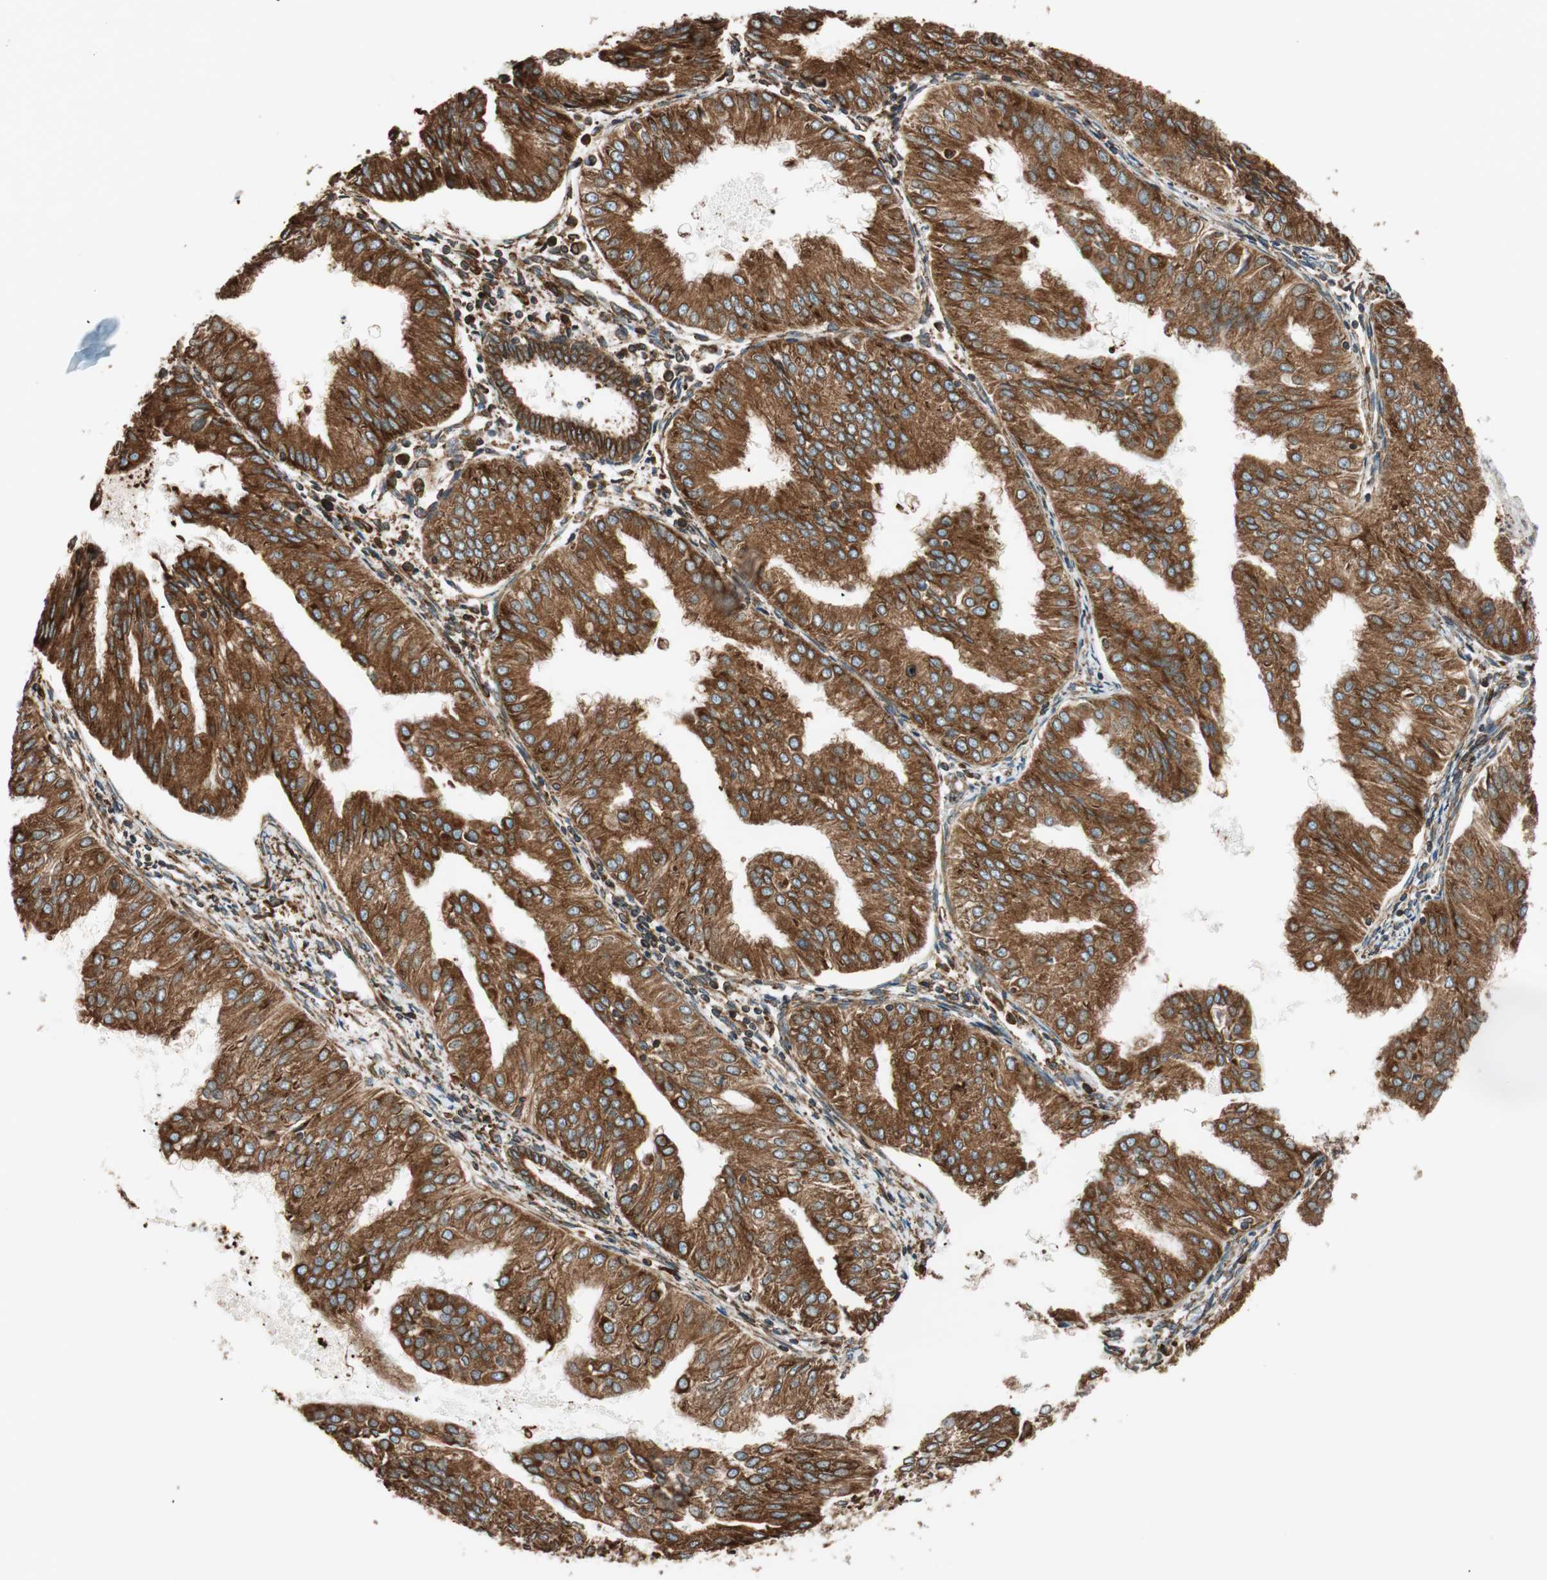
{"staining": {"intensity": "strong", "quantity": ">75%", "location": "cytoplasmic/membranous"}, "tissue": "endometrial cancer", "cell_type": "Tumor cells", "image_type": "cancer", "snomed": [{"axis": "morphology", "description": "Adenocarcinoma, NOS"}, {"axis": "topography", "description": "Endometrium"}], "caption": "Adenocarcinoma (endometrial) stained for a protein demonstrates strong cytoplasmic/membranous positivity in tumor cells. (IHC, brightfield microscopy, high magnification).", "gene": "PRKCSH", "patient": {"sex": "female", "age": 53}}